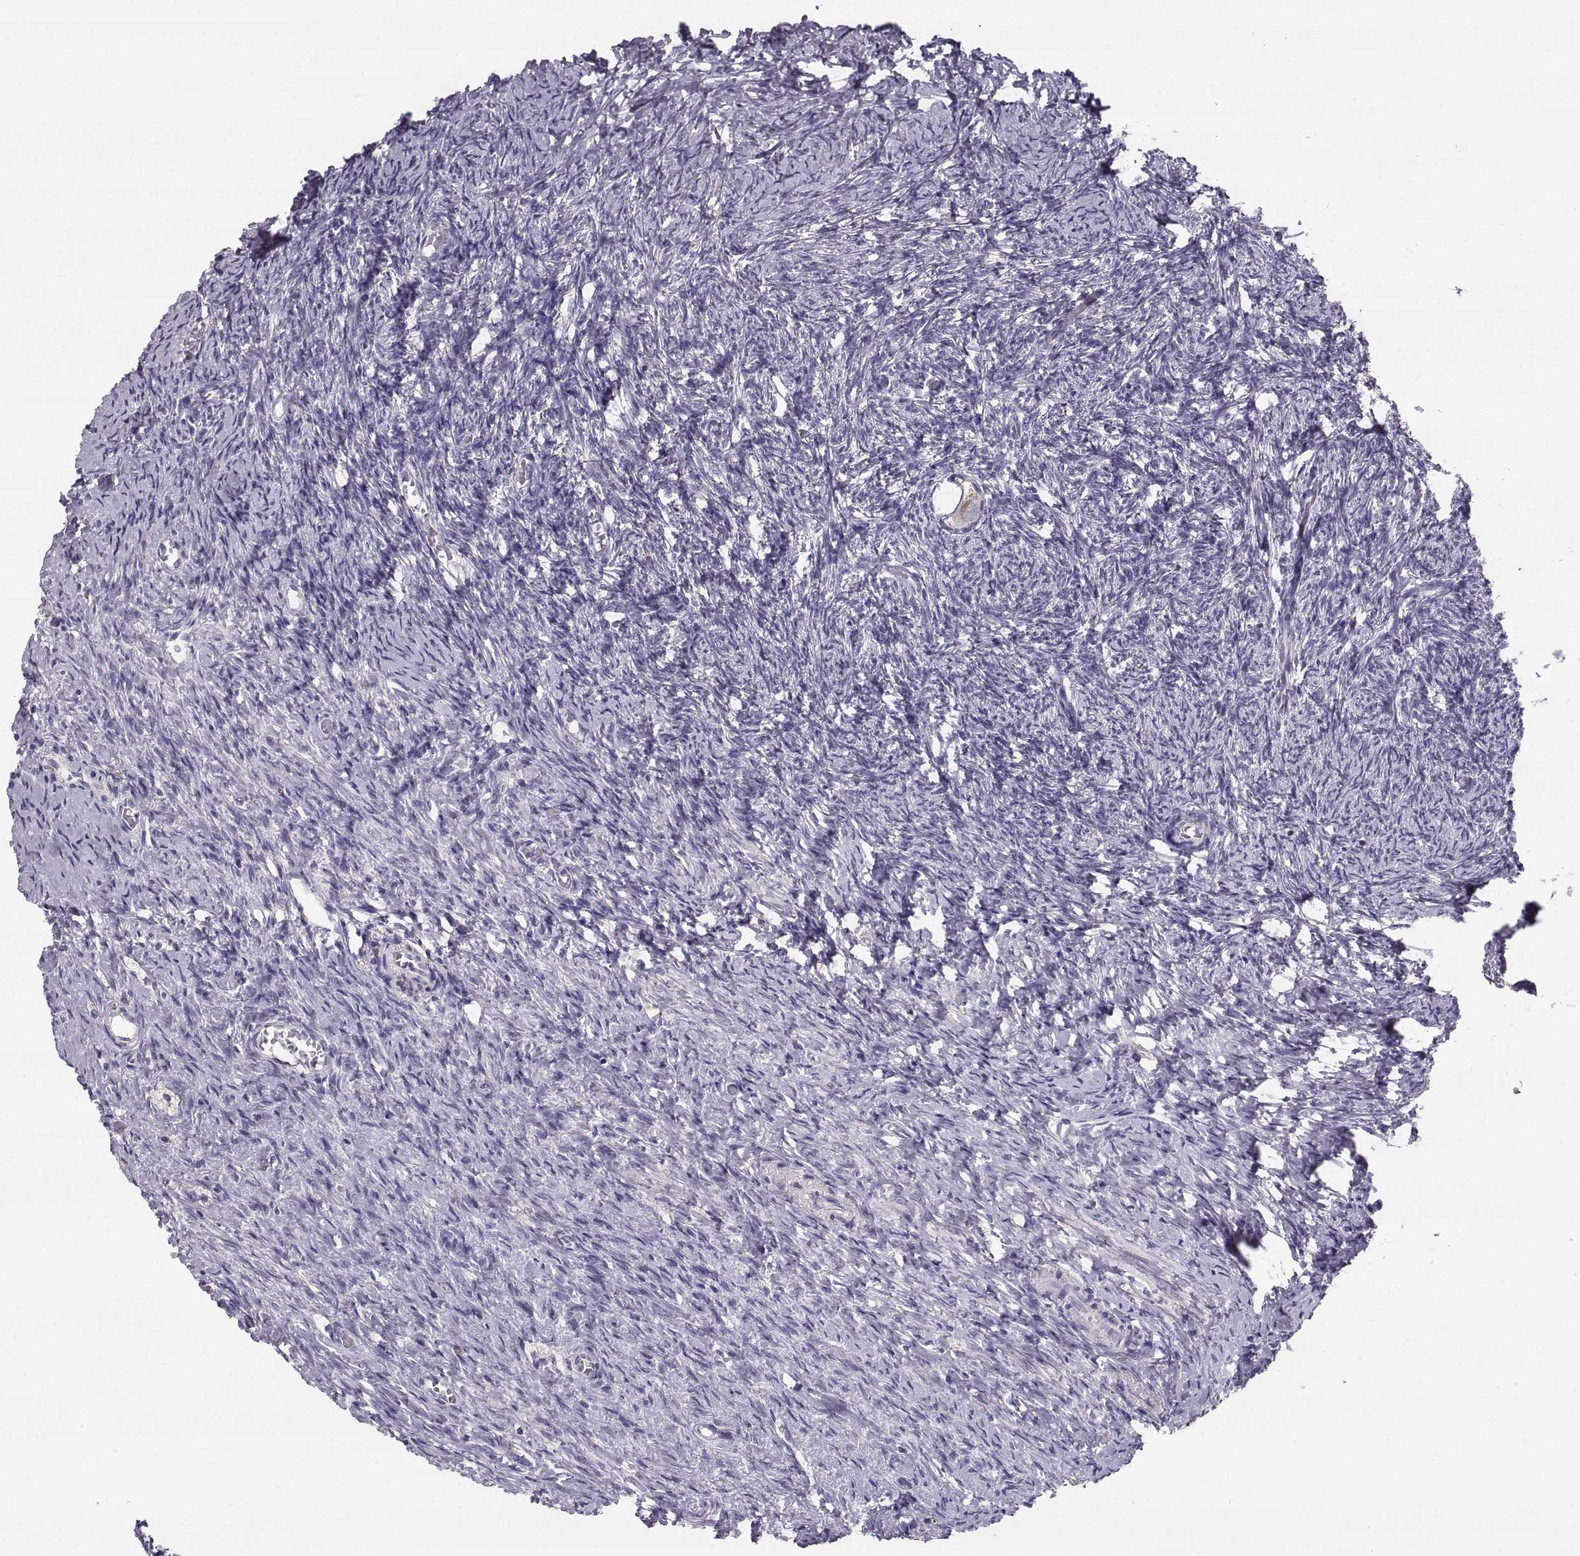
{"staining": {"intensity": "weak", "quantity": "25%-75%", "location": "cytoplasmic/membranous"}, "tissue": "ovary", "cell_type": "Follicle cells", "image_type": "normal", "snomed": [{"axis": "morphology", "description": "Normal tissue, NOS"}, {"axis": "topography", "description": "Ovary"}], "caption": "Immunohistochemistry image of normal ovary: human ovary stained using immunohistochemistry exhibits low levels of weak protein expression localized specifically in the cytoplasmic/membranous of follicle cells, appearing as a cytoplasmic/membranous brown color.", "gene": "STMND1", "patient": {"sex": "female", "age": 39}}